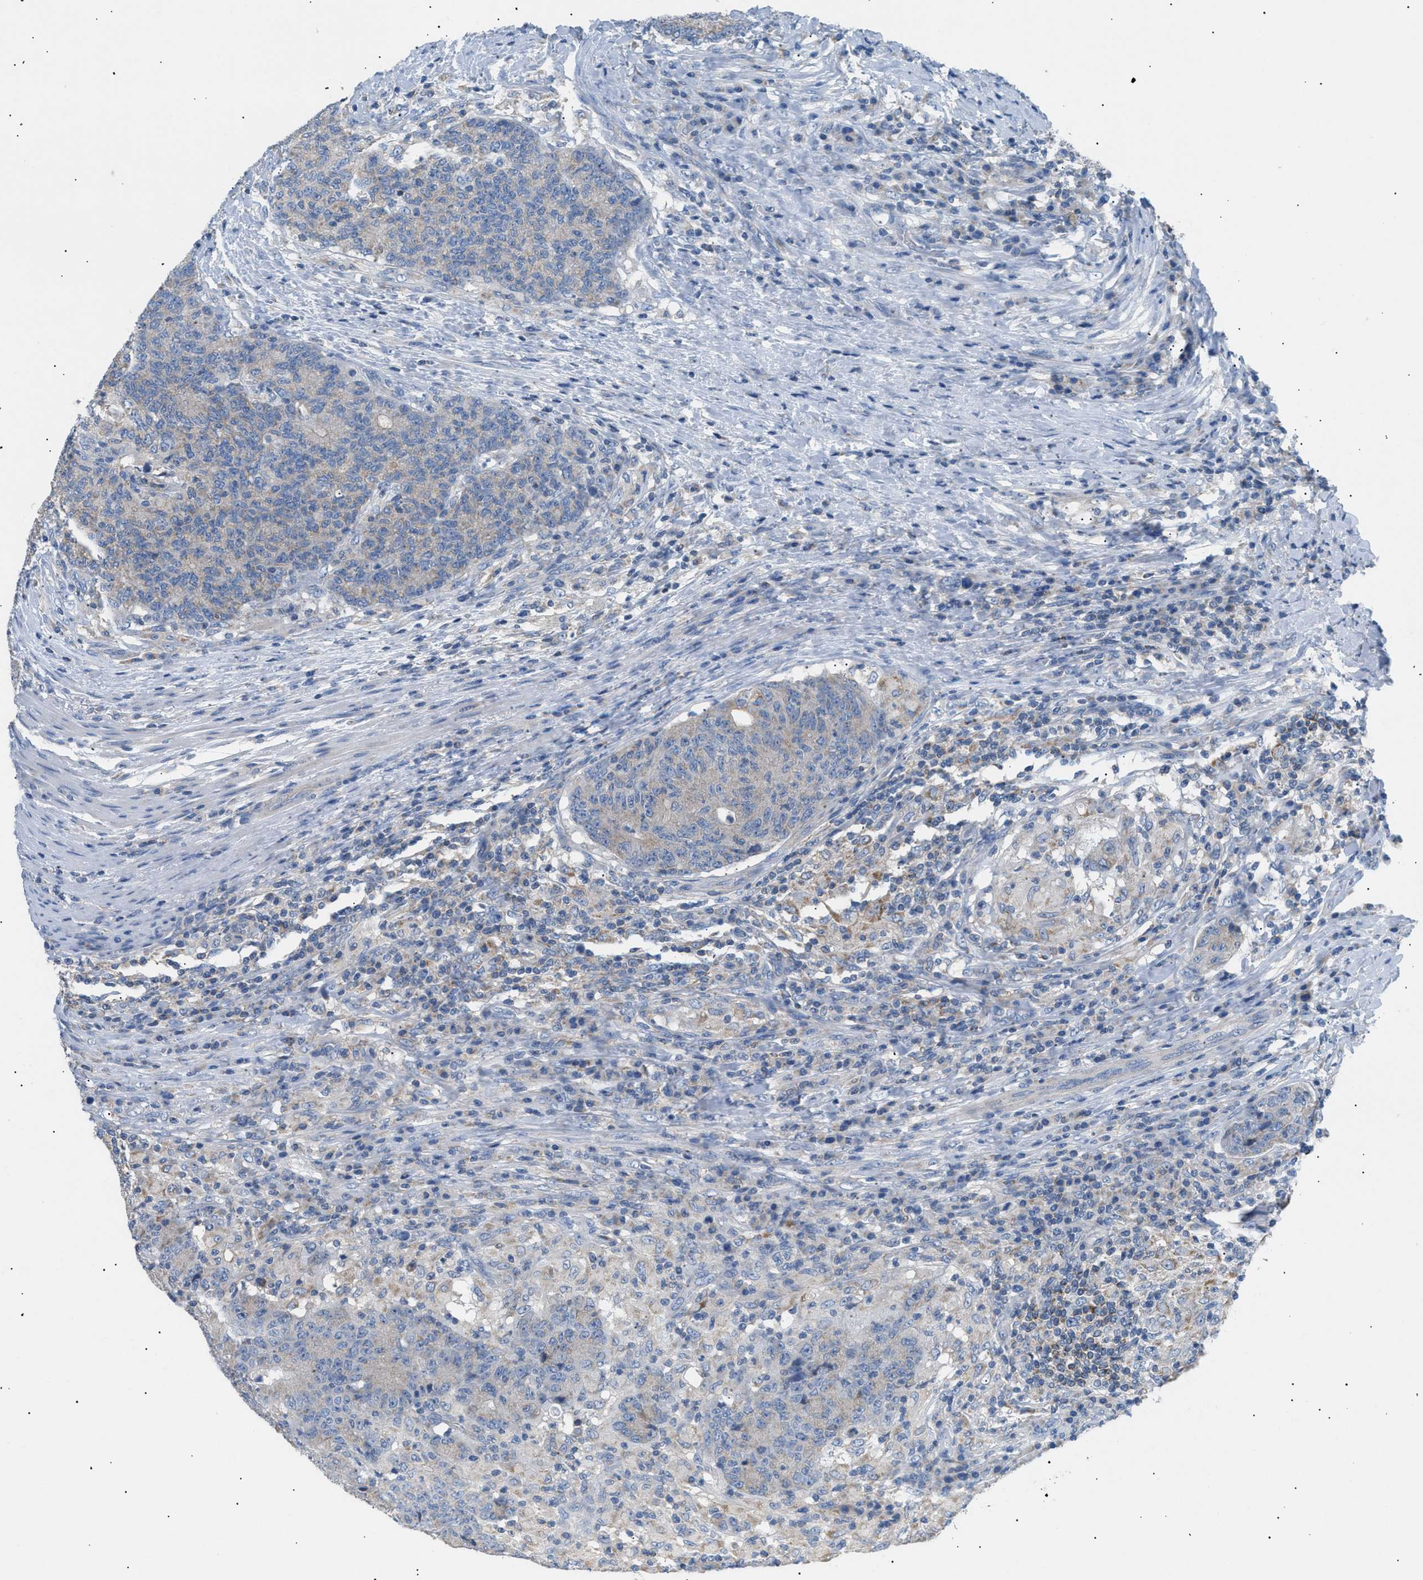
{"staining": {"intensity": "negative", "quantity": "none", "location": "none"}, "tissue": "colorectal cancer", "cell_type": "Tumor cells", "image_type": "cancer", "snomed": [{"axis": "morphology", "description": "Normal tissue, NOS"}, {"axis": "morphology", "description": "Adenocarcinoma, NOS"}, {"axis": "topography", "description": "Colon"}], "caption": "DAB immunohistochemical staining of colorectal cancer displays no significant expression in tumor cells.", "gene": "ILDR1", "patient": {"sex": "female", "age": 75}}